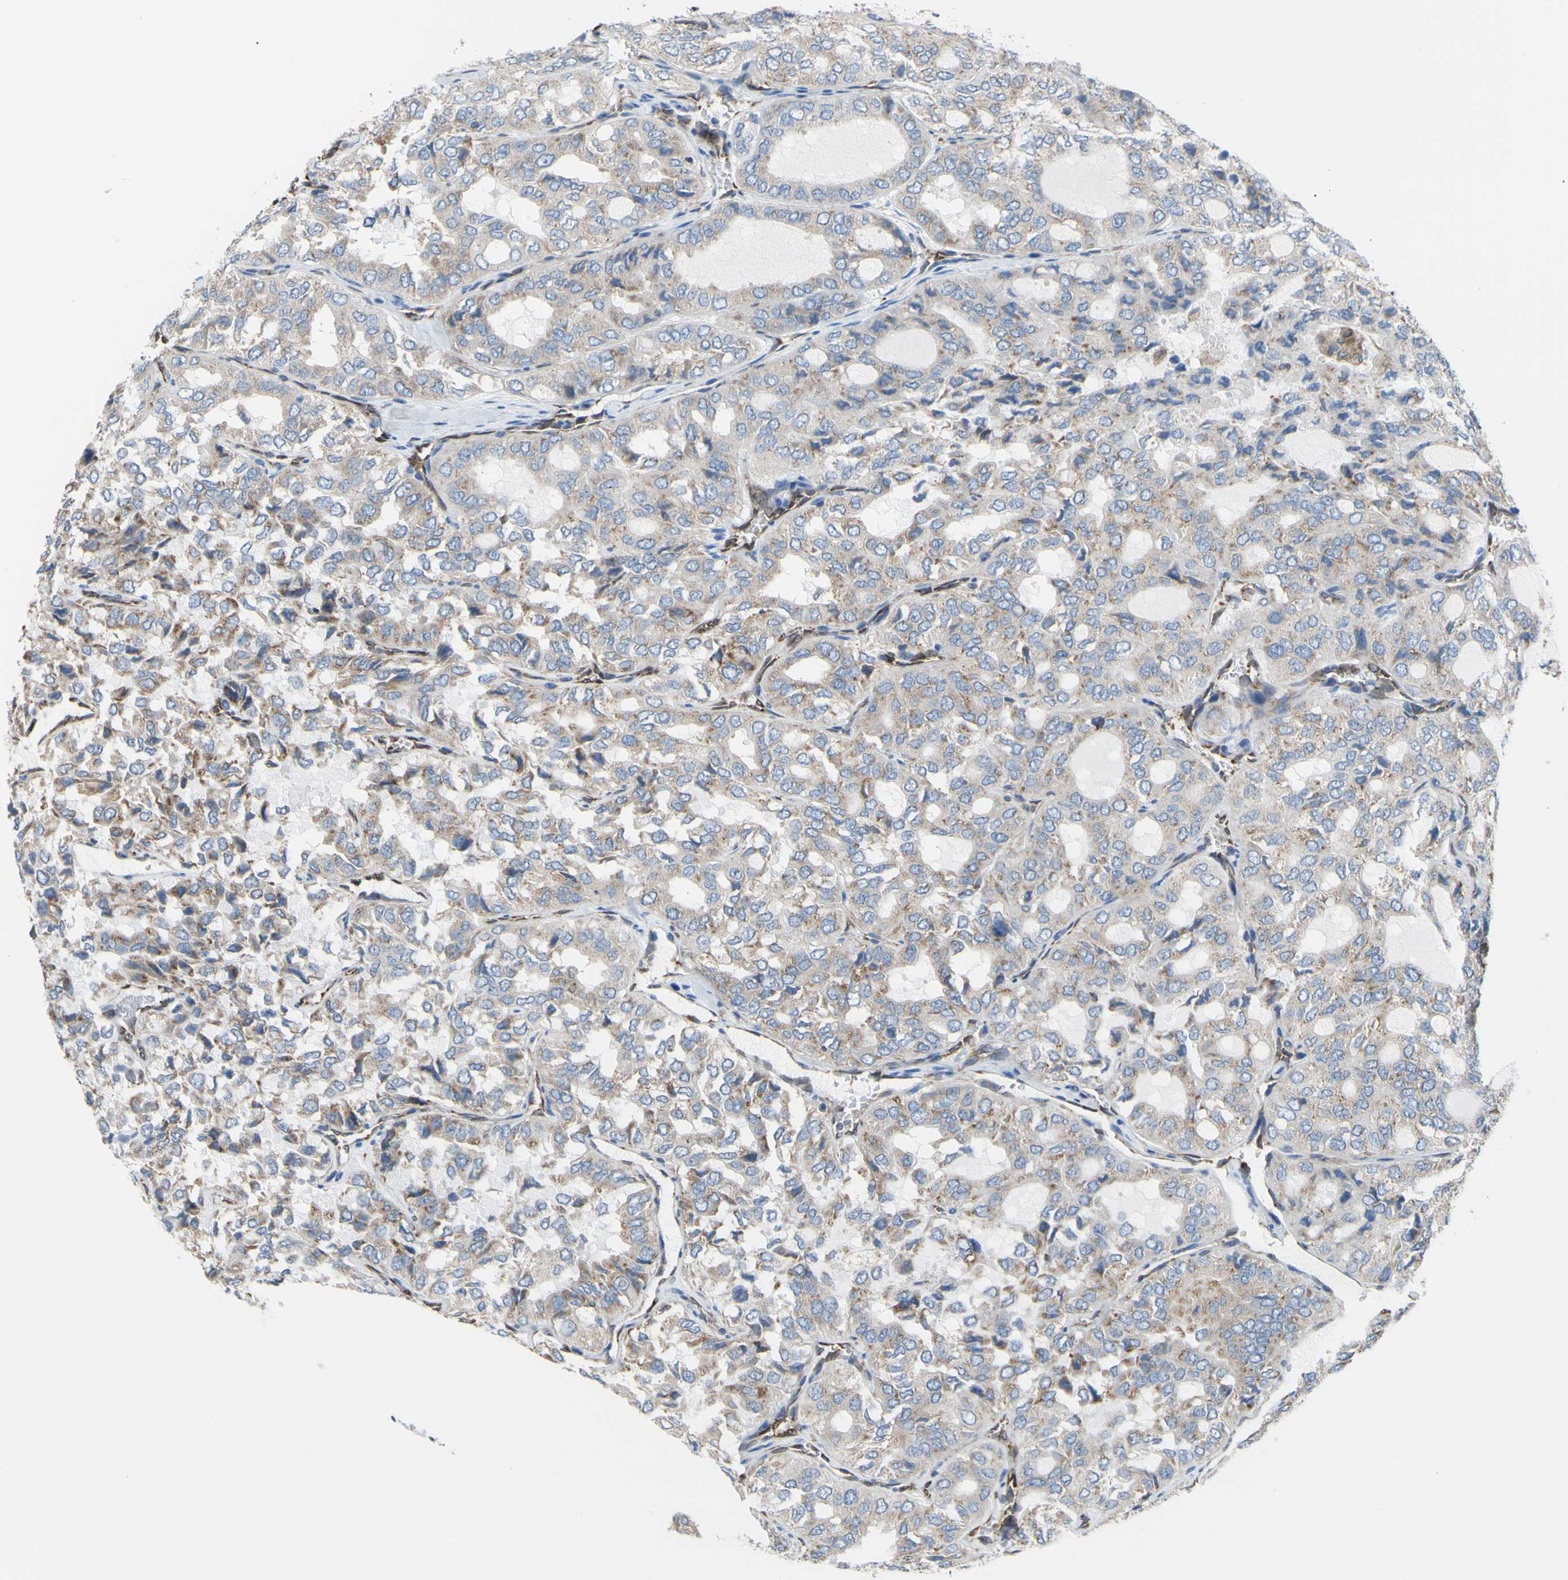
{"staining": {"intensity": "weak", "quantity": "25%-75%", "location": "cytoplasmic/membranous"}, "tissue": "thyroid cancer", "cell_type": "Tumor cells", "image_type": "cancer", "snomed": [{"axis": "morphology", "description": "Follicular adenoma carcinoma, NOS"}, {"axis": "topography", "description": "Thyroid gland"}], "caption": "Protein staining demonstrates weak cytoplasmic/membranous positivity in approximately 25%-75% of tumor cells in follicular adenoma carcinoma (thyroid). The staining was performed using DAB, with brown indicating positive protein expression. Nuclei are stained blue with hematoxylin.", "gene": "MGST2", "patient": {"sex": "male", "age": 75}}